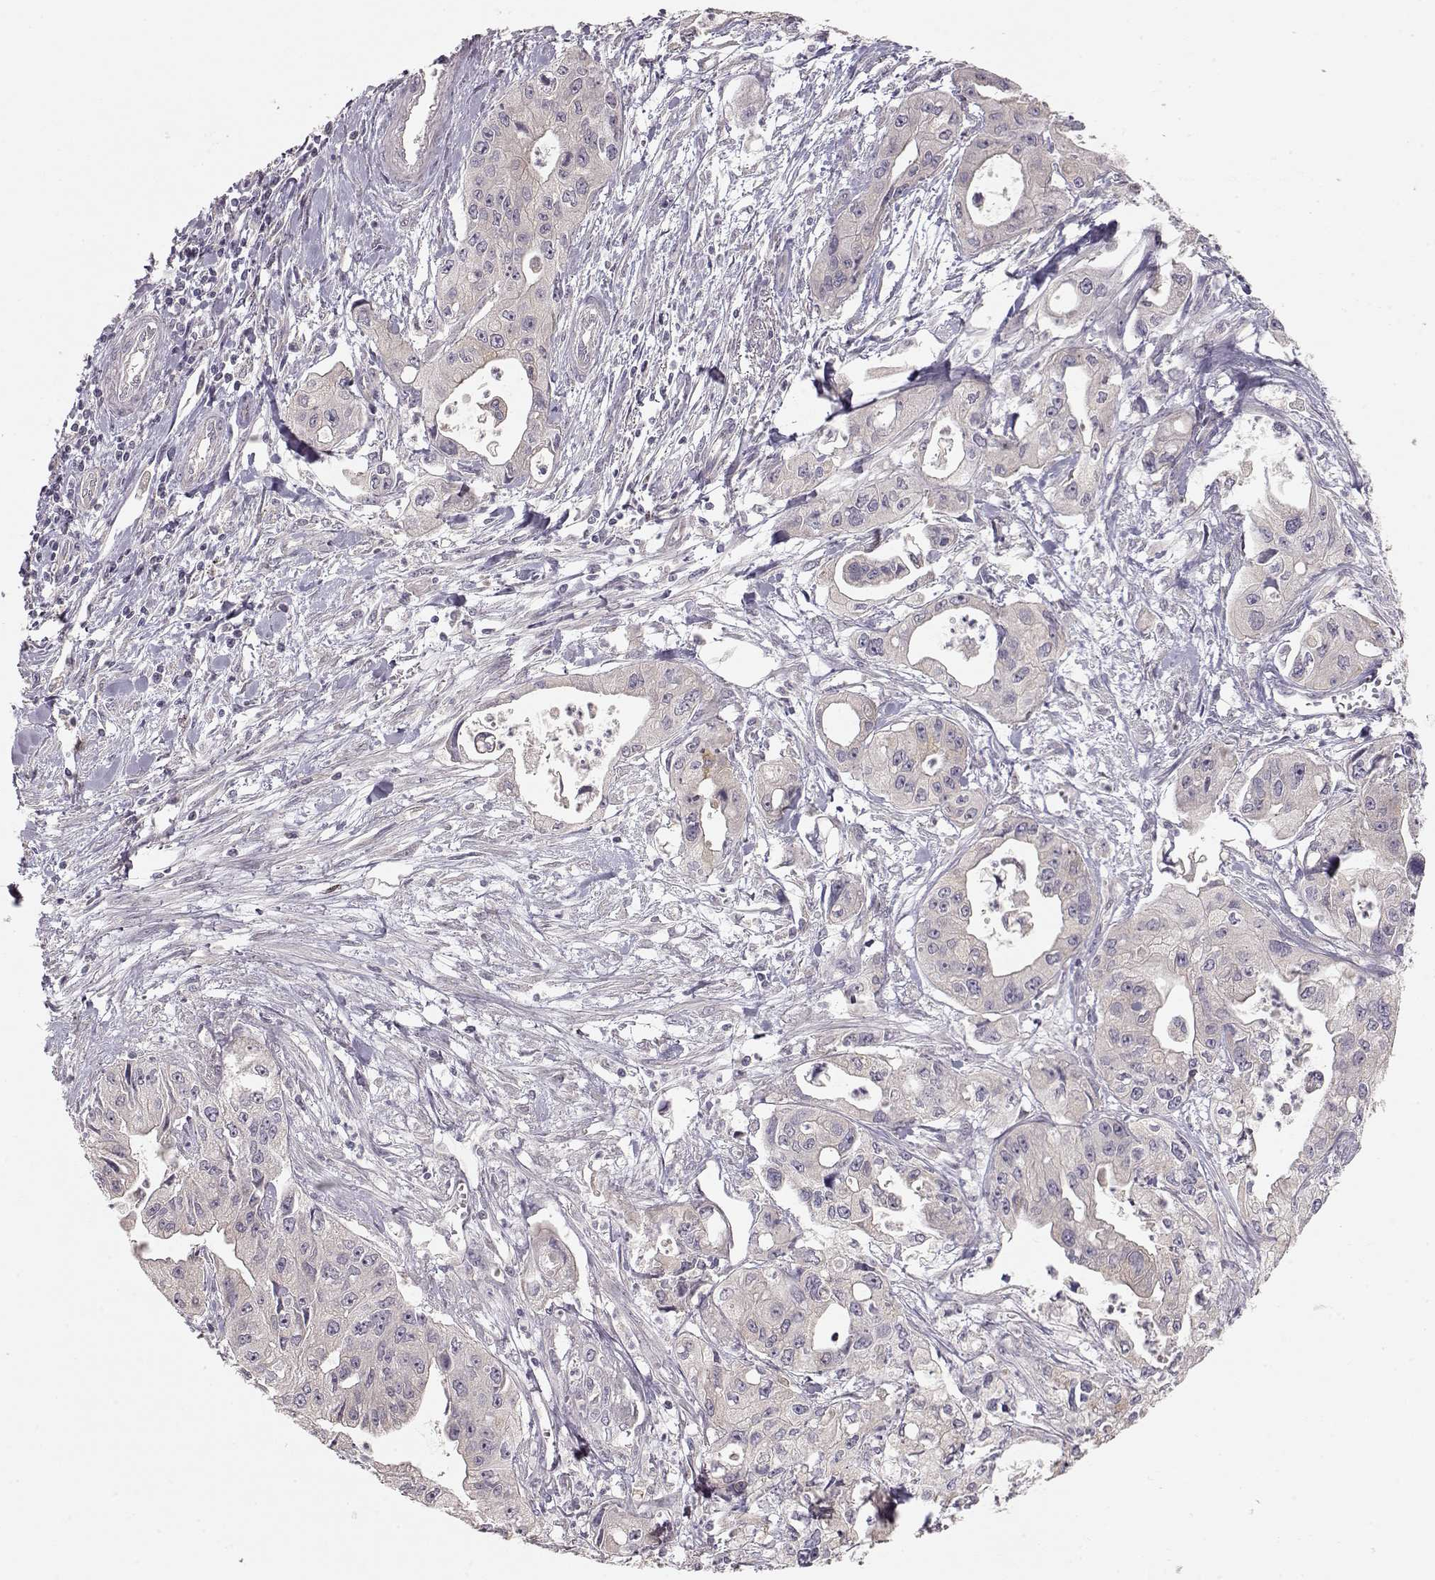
{"staining": {"intensity": "negative", "quantity": "none", "location": "none"}, "tissue": "pancreatic cancer", "cell_type": "Tumor cells", "image_type": "cancer", "snomed": [{"axis": "morphology", "description": "Adenocarcinoma, NOS"}, {"axis": "topography", "description": "Pancreas"}], "caption": "An immunohistochemistry photomicrograph of pancreatic cancer (adenocarcinoma) is shown. There is no staining in tumor cells of pancreatic cancer (adenocarcinoma).", "gene": "ARHGAP8", "patient": {"sex": "male", "age": 70}}